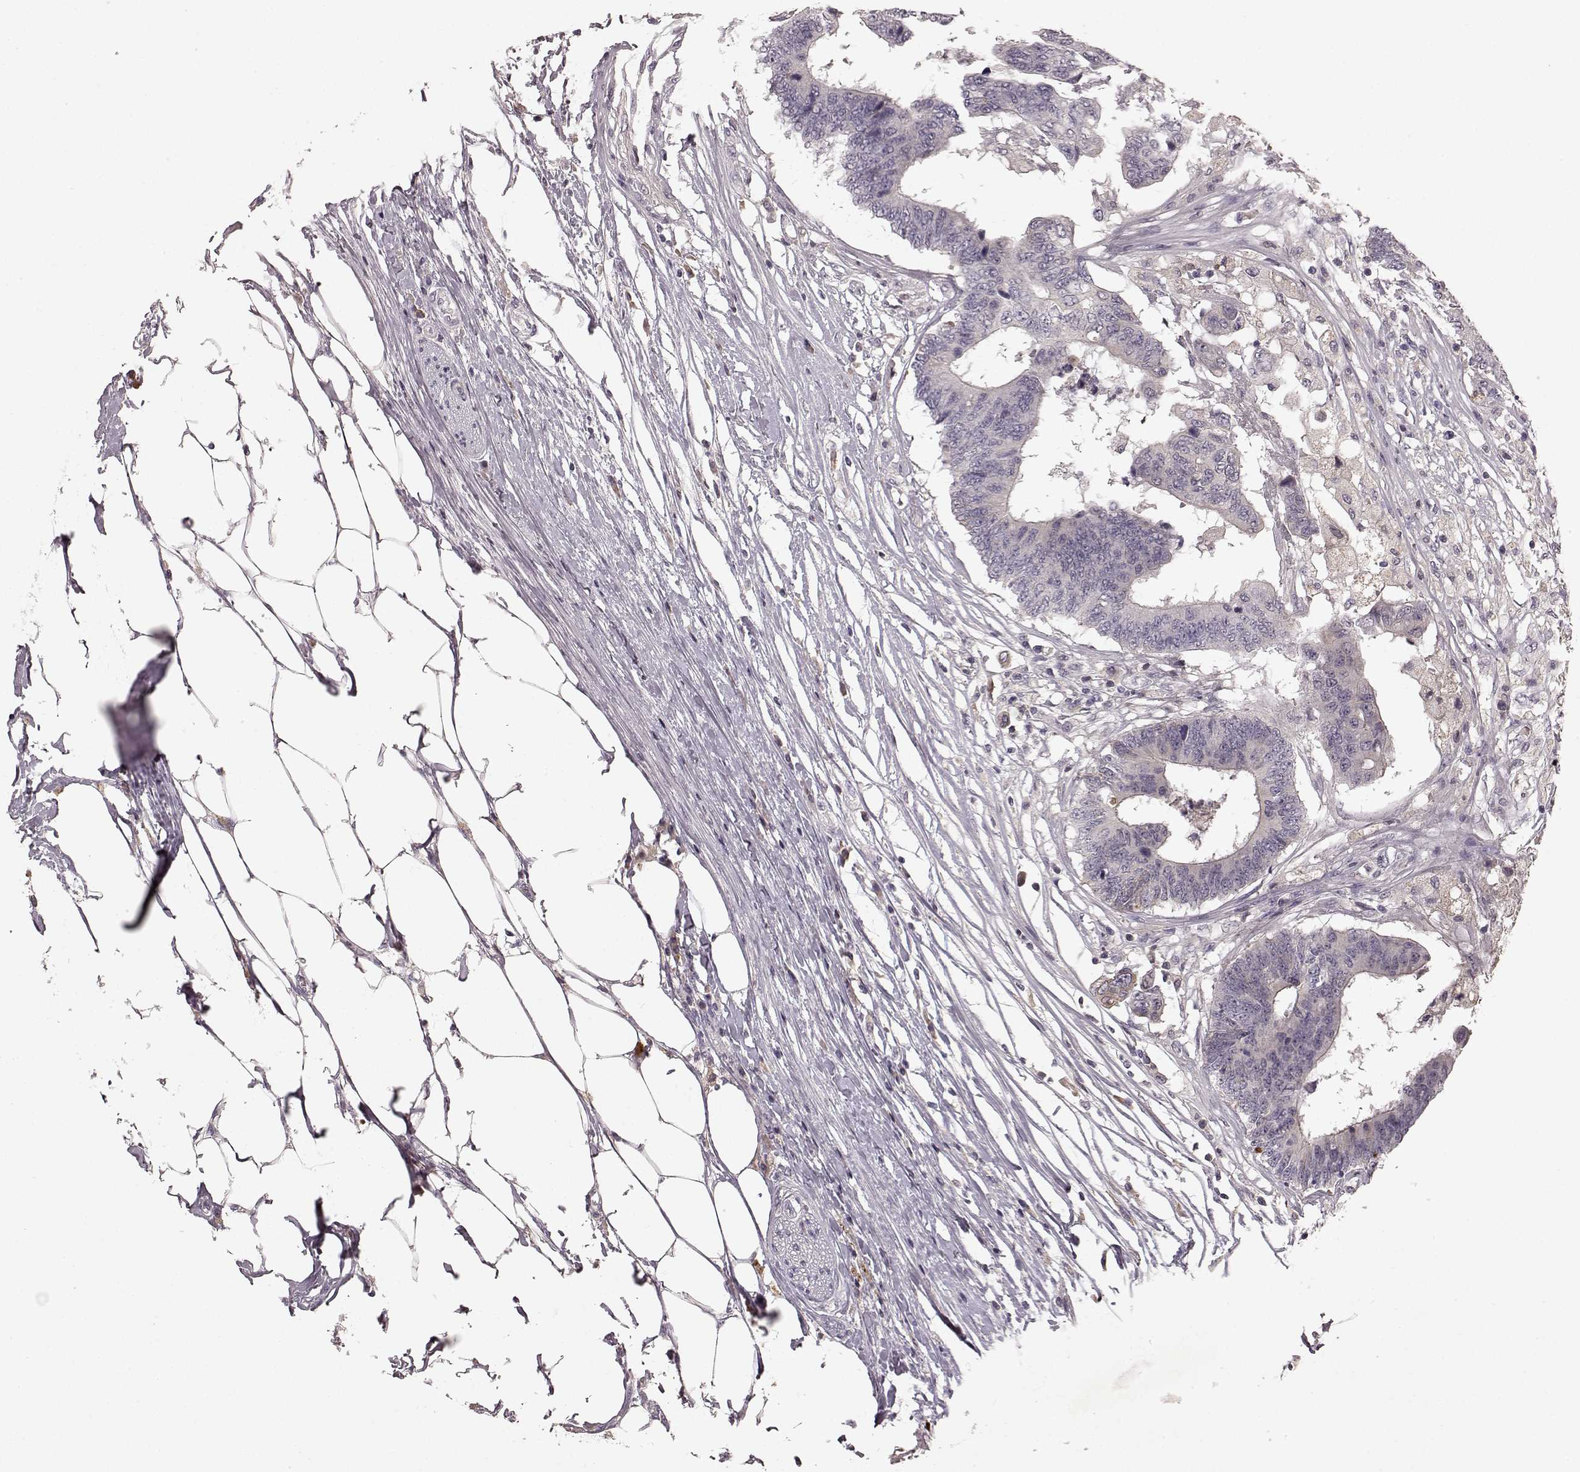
{"staining": {"intensity": "negative", "quantity": "none", "location": "none"}, "tissue": "colorectal cancer", "cell_type": "Tumor cells", "image_type": "cancer", "snomed": [{"axis": "morphology", "description": "Adenocarcinoma, NOS"}, {"axis": "topography", "description": "Colon"}], "caption": "IHC histopathology image of human colorectal cancer stained for a protein (brown), which exhibits no positivity in tumor cells.", "gene": "SLC22A18", "patient": {"sex": "female", "age": 48}}